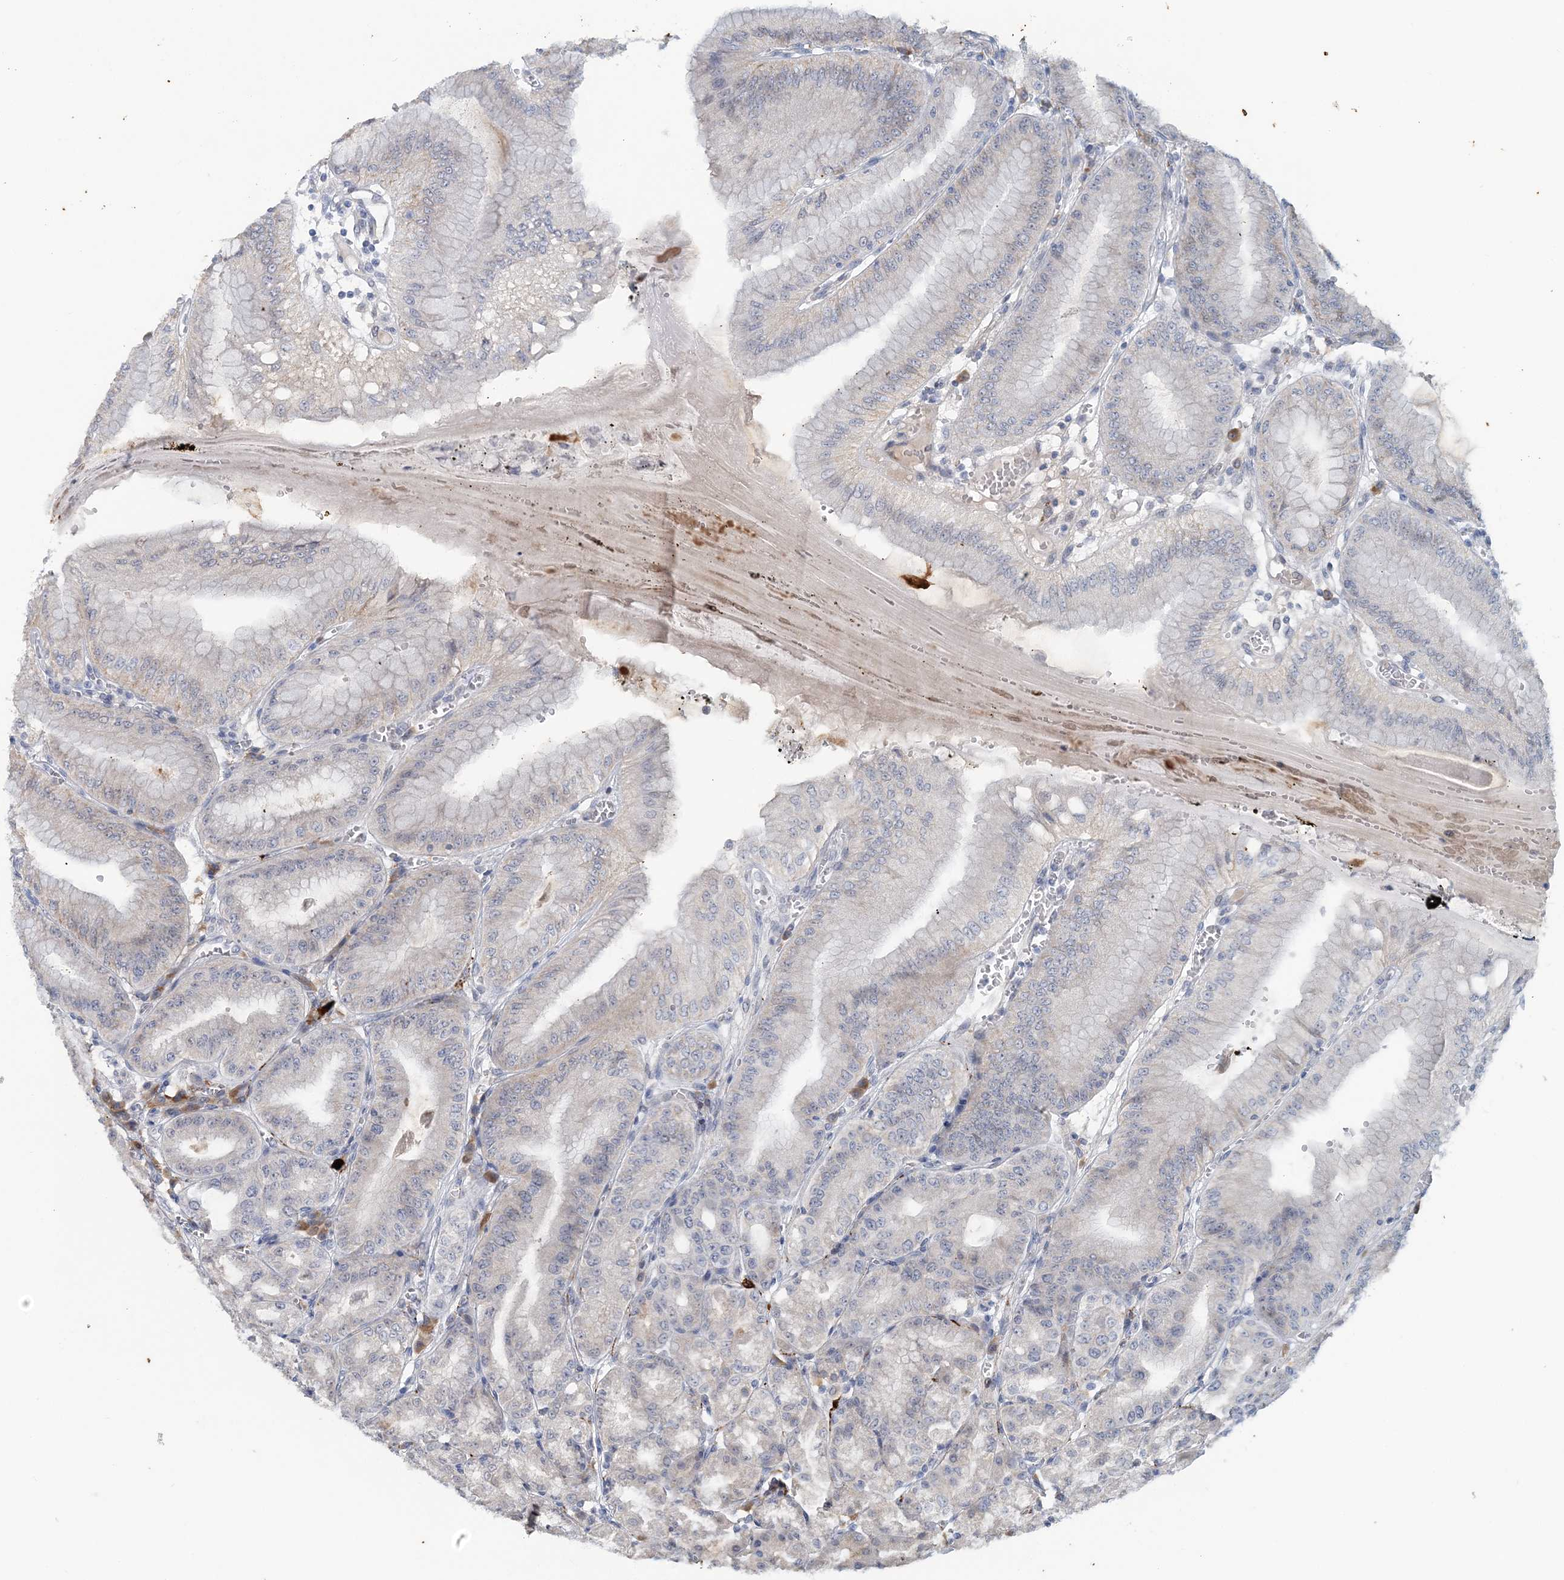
{"staining": {"intensity": "weak", "quantity": "<25%", "location": "cytoplasmic/membranous"}, "tissue": "stomach", "cell_type": "Glandular cells", "image_type": "normal", "snomed": [{"axis": "morphology", "description": "Normal tissue, NOS"}, {"axis": "topography", "description": "Stomach, lower"}], "caption": "High power microscopy image of an immunohistochemistry image of benign stomach, revealing no significant positivity in glandular cells. (Stains: DAB (3,3'-diaminobenzidine) immunohistochemistry with hematoxylin counter stain, Microscopy: brightfield microscopy at high magnification).", "gene": "SNED1", "patient": {"sex": "male", "age": 71}}